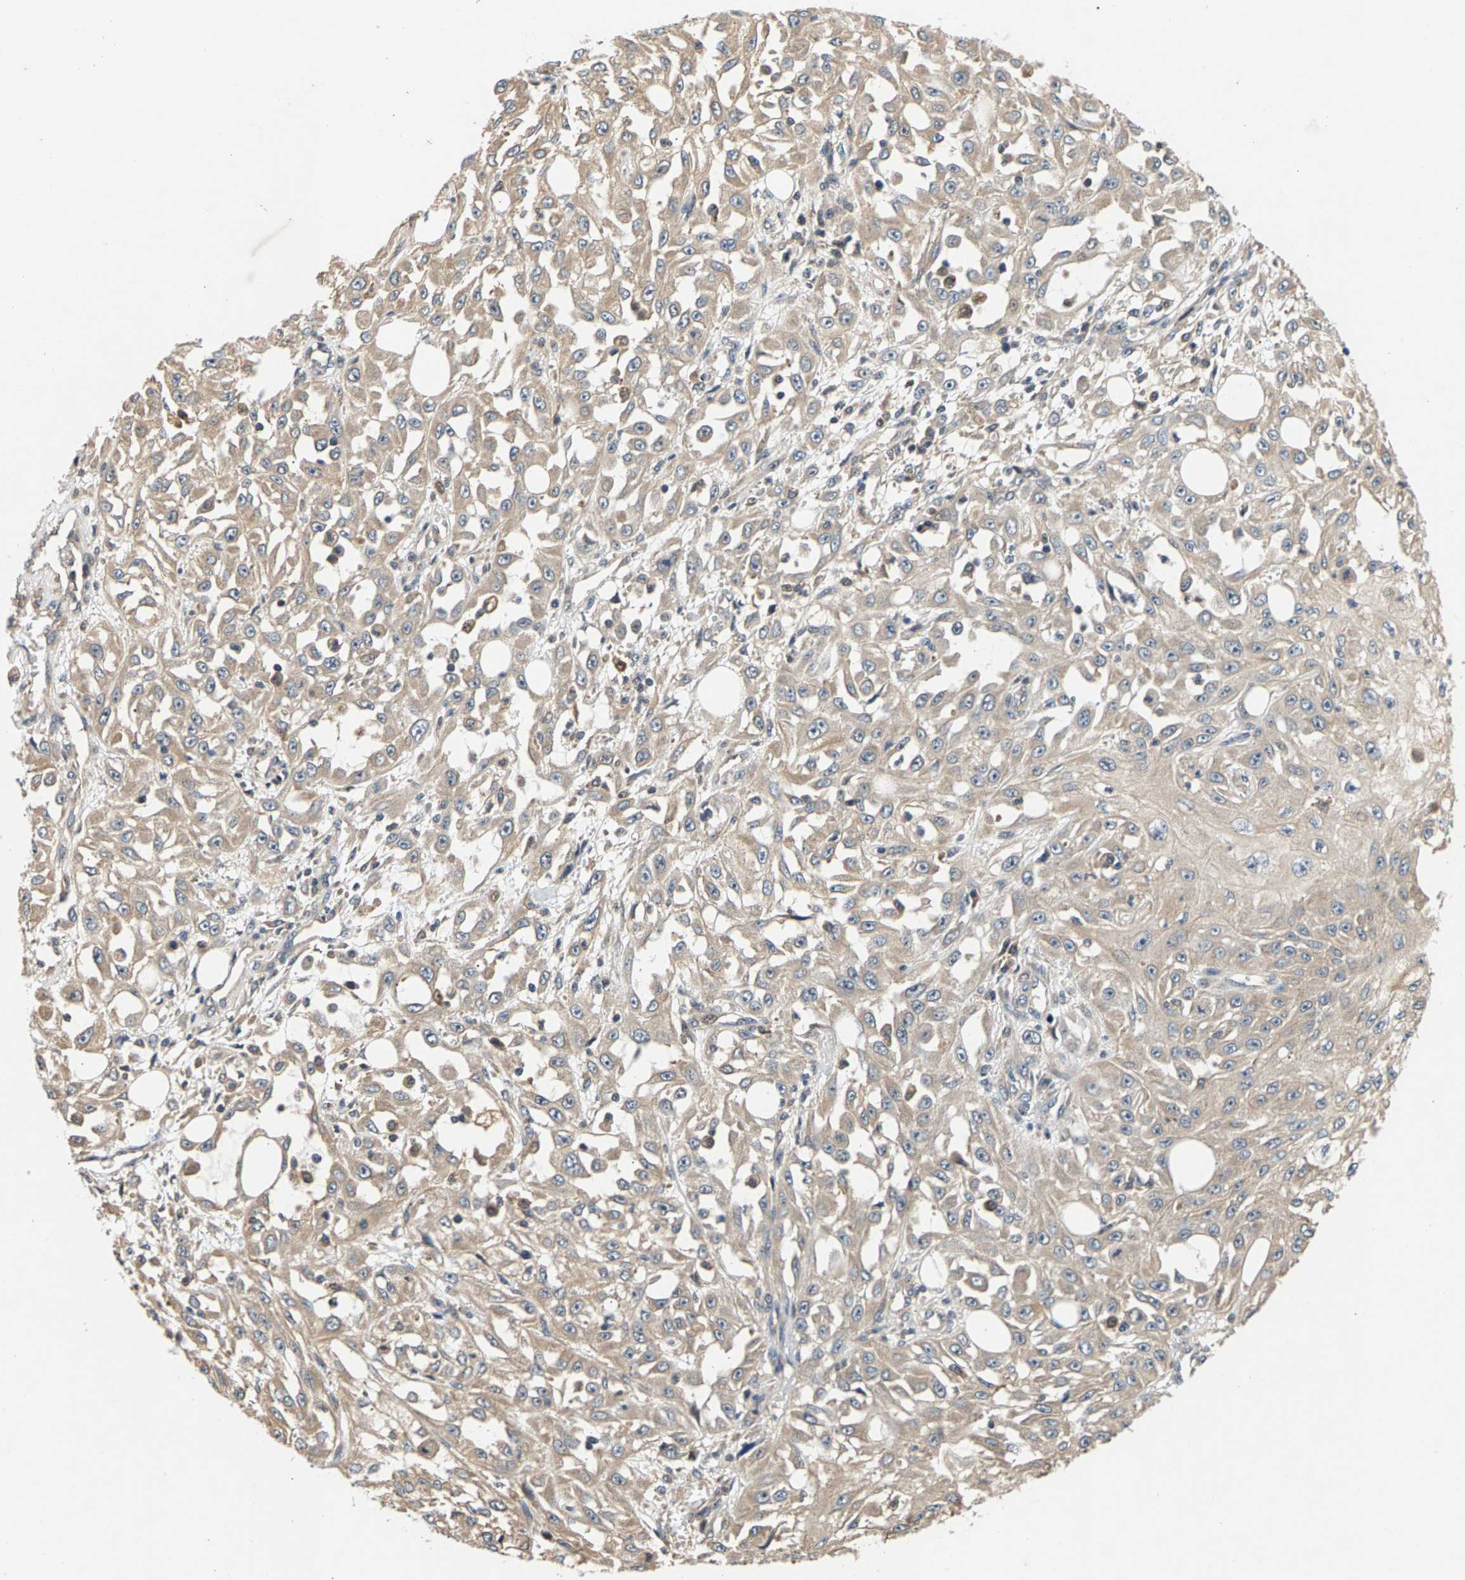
{"staining": {"intensity": "weak", "quantity": "<25%", "location": "cytoplasmic/membranous"}, "tissue": "skin cancer", "cell_type": "Tumor cells", "image_type": "cancer", "snomed": [{"axis": "morphology", "description": "Squamous cell carcinoma, NOS"}, {"axis": "morphology", "description": "Squamous cell carcinoma, metastatic, NOS"}, {"axis": "topography", "description": "Skin"}, {"axis": "topography", "description": "Lymph node"}], "caption": "The histopathology image demonstrates no significant positivity in tumor cells of skin metastatic squamous cell carcinoma.", "gene": "FAM78A", "patient": {"sex": "male", "age": 75}}